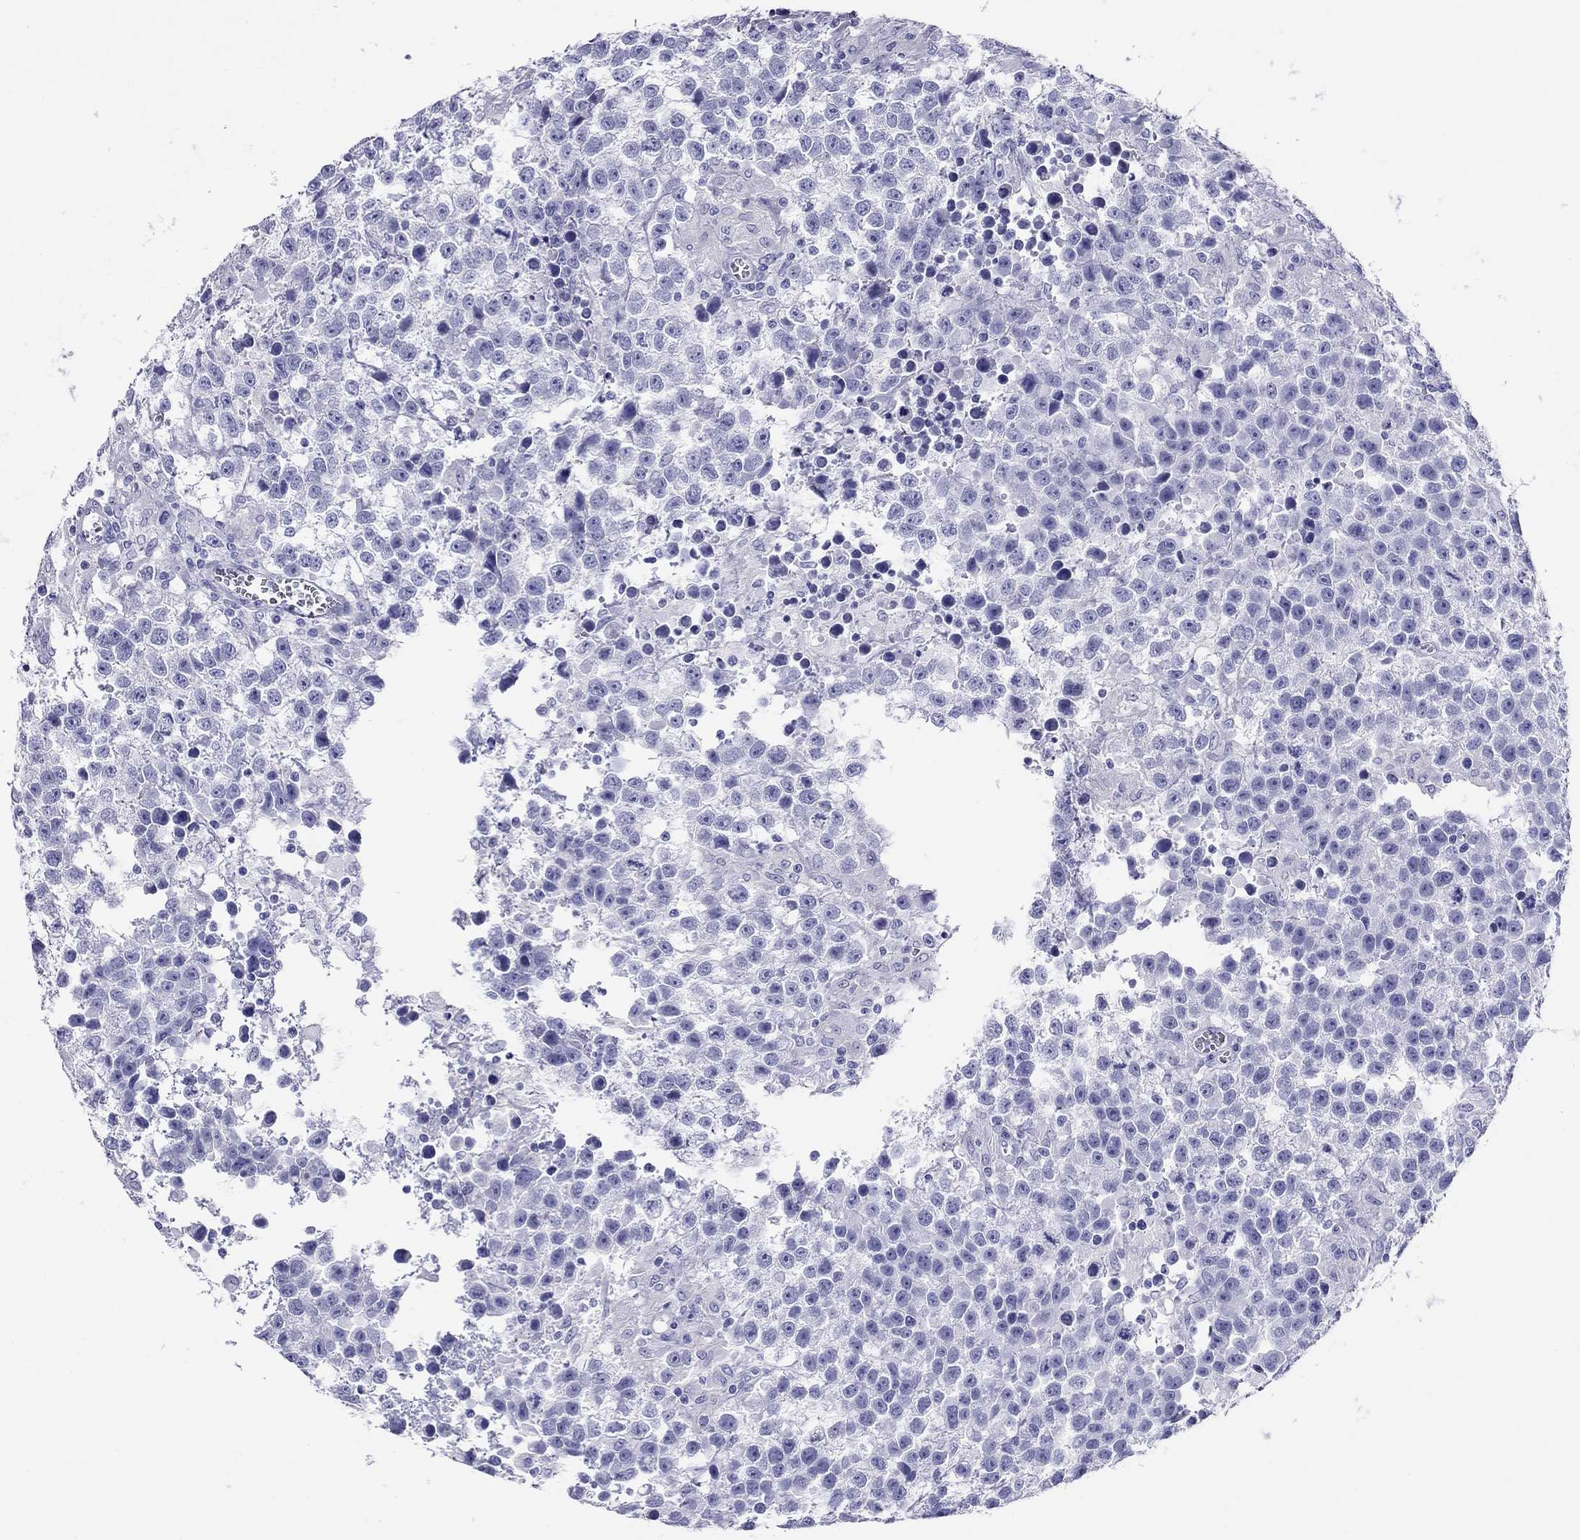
{"staining": {"intensity": "negative", "quantity": "none", "location": "none"}, "tissue": "testis cancer", "cell_type": "Tumor cells", "image_type": "cancer", "snomed": [{"axis": "morphology", "description": "Seminoma, NOS"}, {"axis": "topography", "description": "Testis"}], "caption": "Tumor cells show no significant protein staining in testis cancer.", "gene": "PTPRN", "patient": {"sex": "male", "age": 43}}